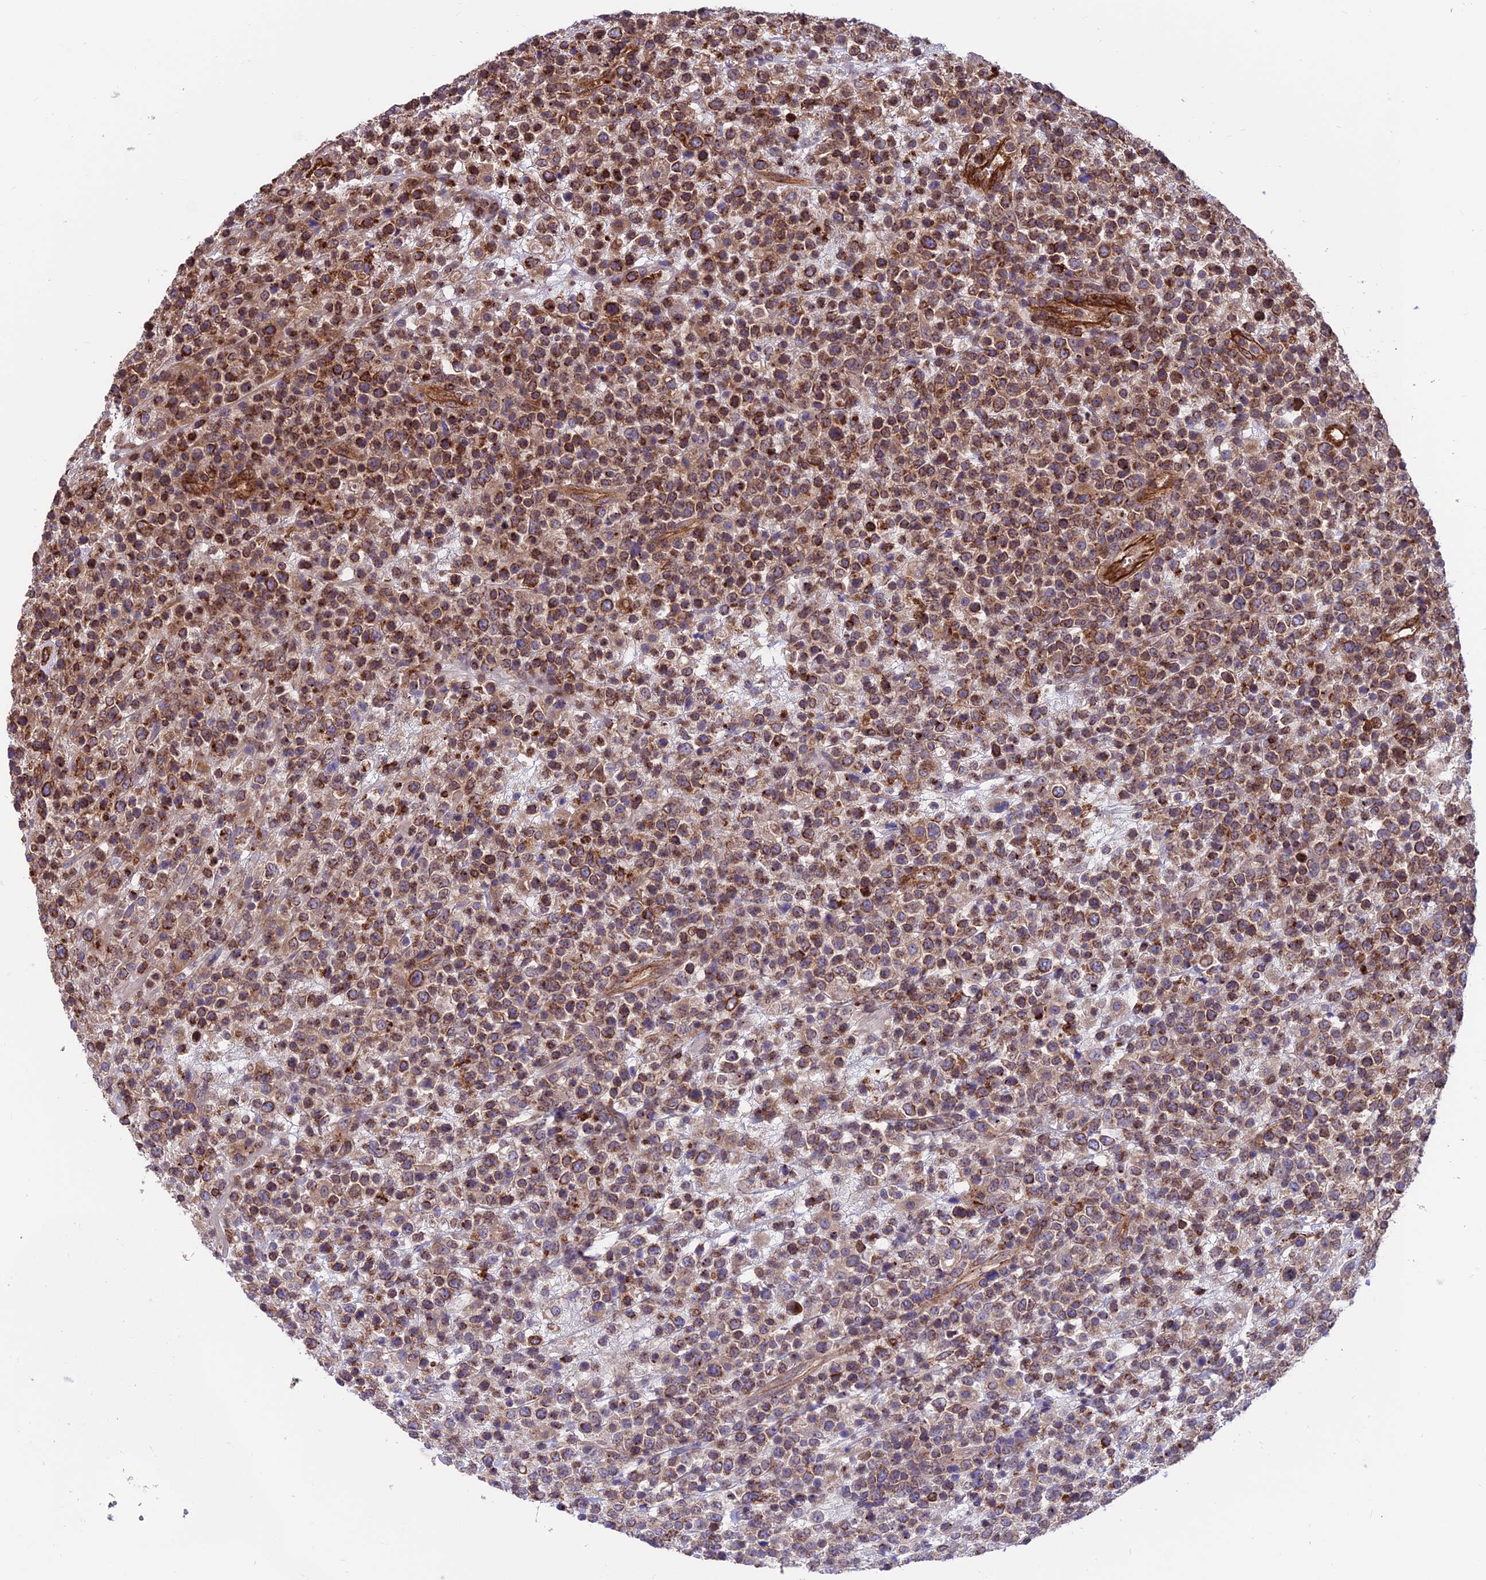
{"staining": {"intensity": "strong", "quantity": "25%-75%", "location": "cytoplasmic/membranous"}, "tissue": "lymphoma", "cell_type": "Tumor cells", "image_type": "cancer", "snomed": [{"axis": "morphology", "description": "Malignant lymphoma, non-Hodgkin's type, High grade"}, {"axis": "topography", "description": "Colon"}], "caption": "DAB immunohistochemical staining of human malignant lymphoma, non-Hodgkin's type (high-grade) demonstrates strong cytoplasmic/membranous protein expression in approximately 25%-75% of tumor cells. (DAB IHC, brown staining for protein, blue staining for nuclei).", "gene": "RTN4RL1", "patient": {"sex": "female", "age": 53}}